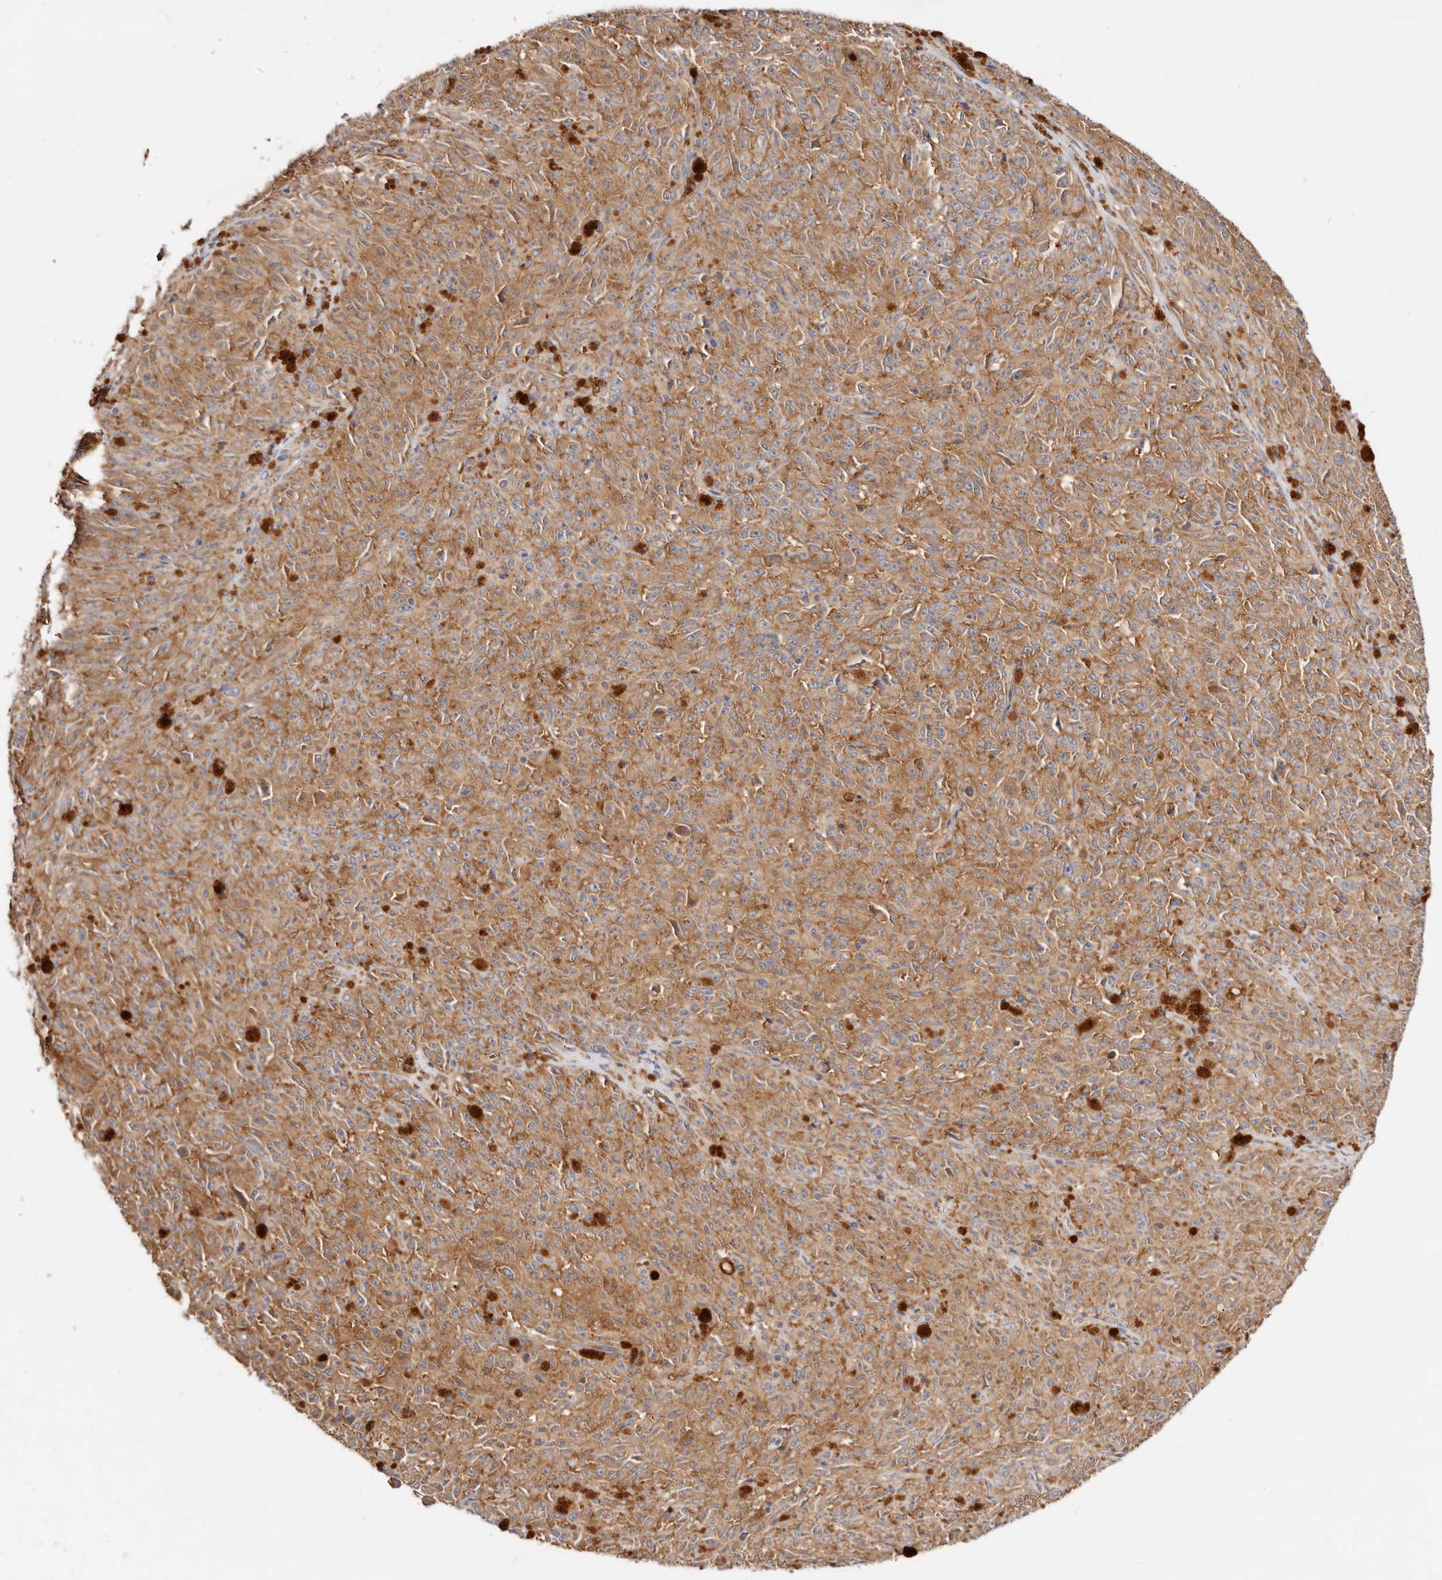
{"staining": {"intensity": "moderate", "quantity": ">75%", "location": "cytoplasmic/membranous"}, "tissue": "melanoma", "cell_type": "Tumor cells", "image_type": "cancer", "snomed": [{"axis": "morphology", "description": "Malignant melanoma, NOS"}, {"axis": "topography", "description": "Skin"}], "caption": "This photomicrograph reveals immunohistochemistry staining of melanoma, with medium moderate cytoplasmic/membranous expression in about >75% of tumor cells.", "gene": "GNA13", "patient": {"sex": "female", "age": 82}}